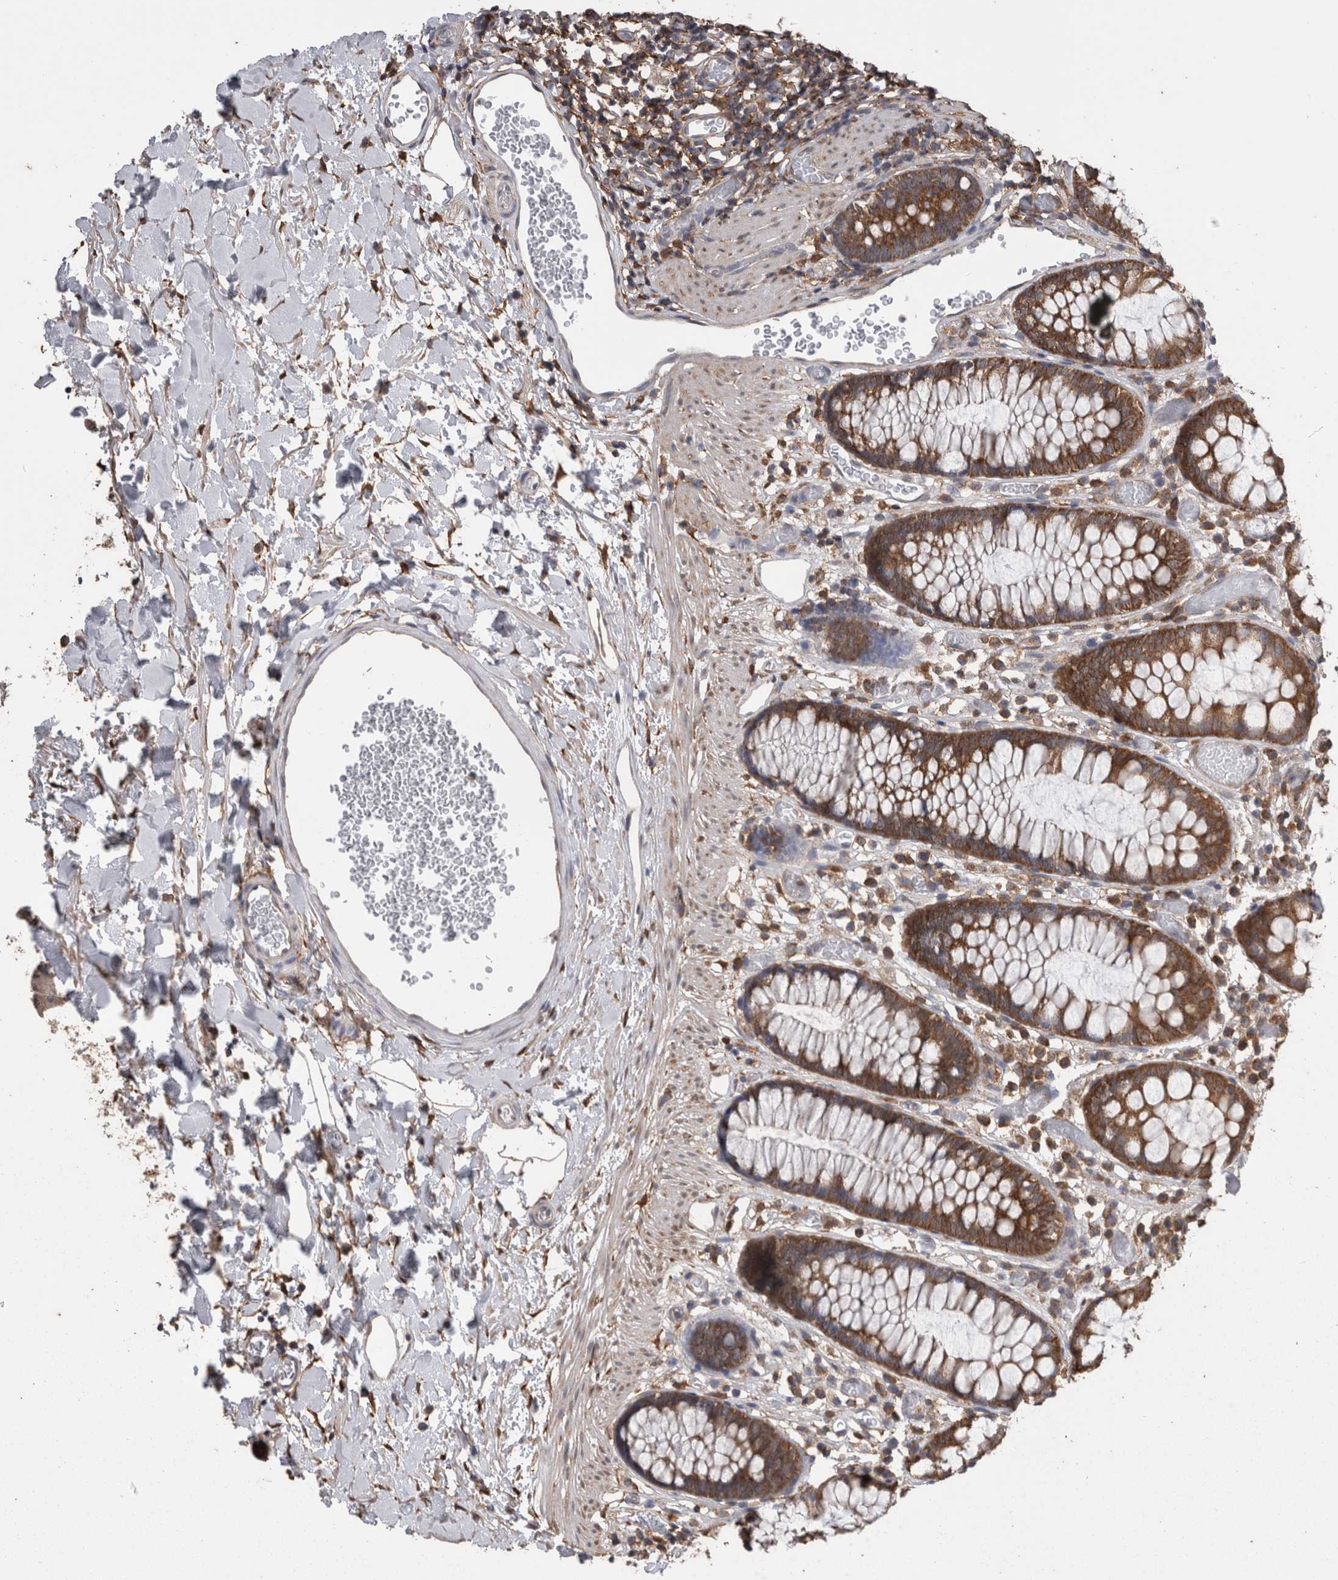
{"staining": {"intensity": "moderate", "quantity": "25%-75%", "location": "cytoplasmic/membranous"}, "tissue": "colon", "cell_type": "Endothelial cells", "image_type": "normal", "snomed": [{"axis": "morphology", "description": "Normal tissue, NOS"}, {"axis": "topography", "description": "Colon"}], "caption": "Approximately 25%-75% of endothelial cells in normal colon exhibit moderate cytoplasmic/membranous protein expression as visualized by brown immunohistochemical staining.", "gene": "DDX6", "patient": {"sex": "male", "age": 14}}